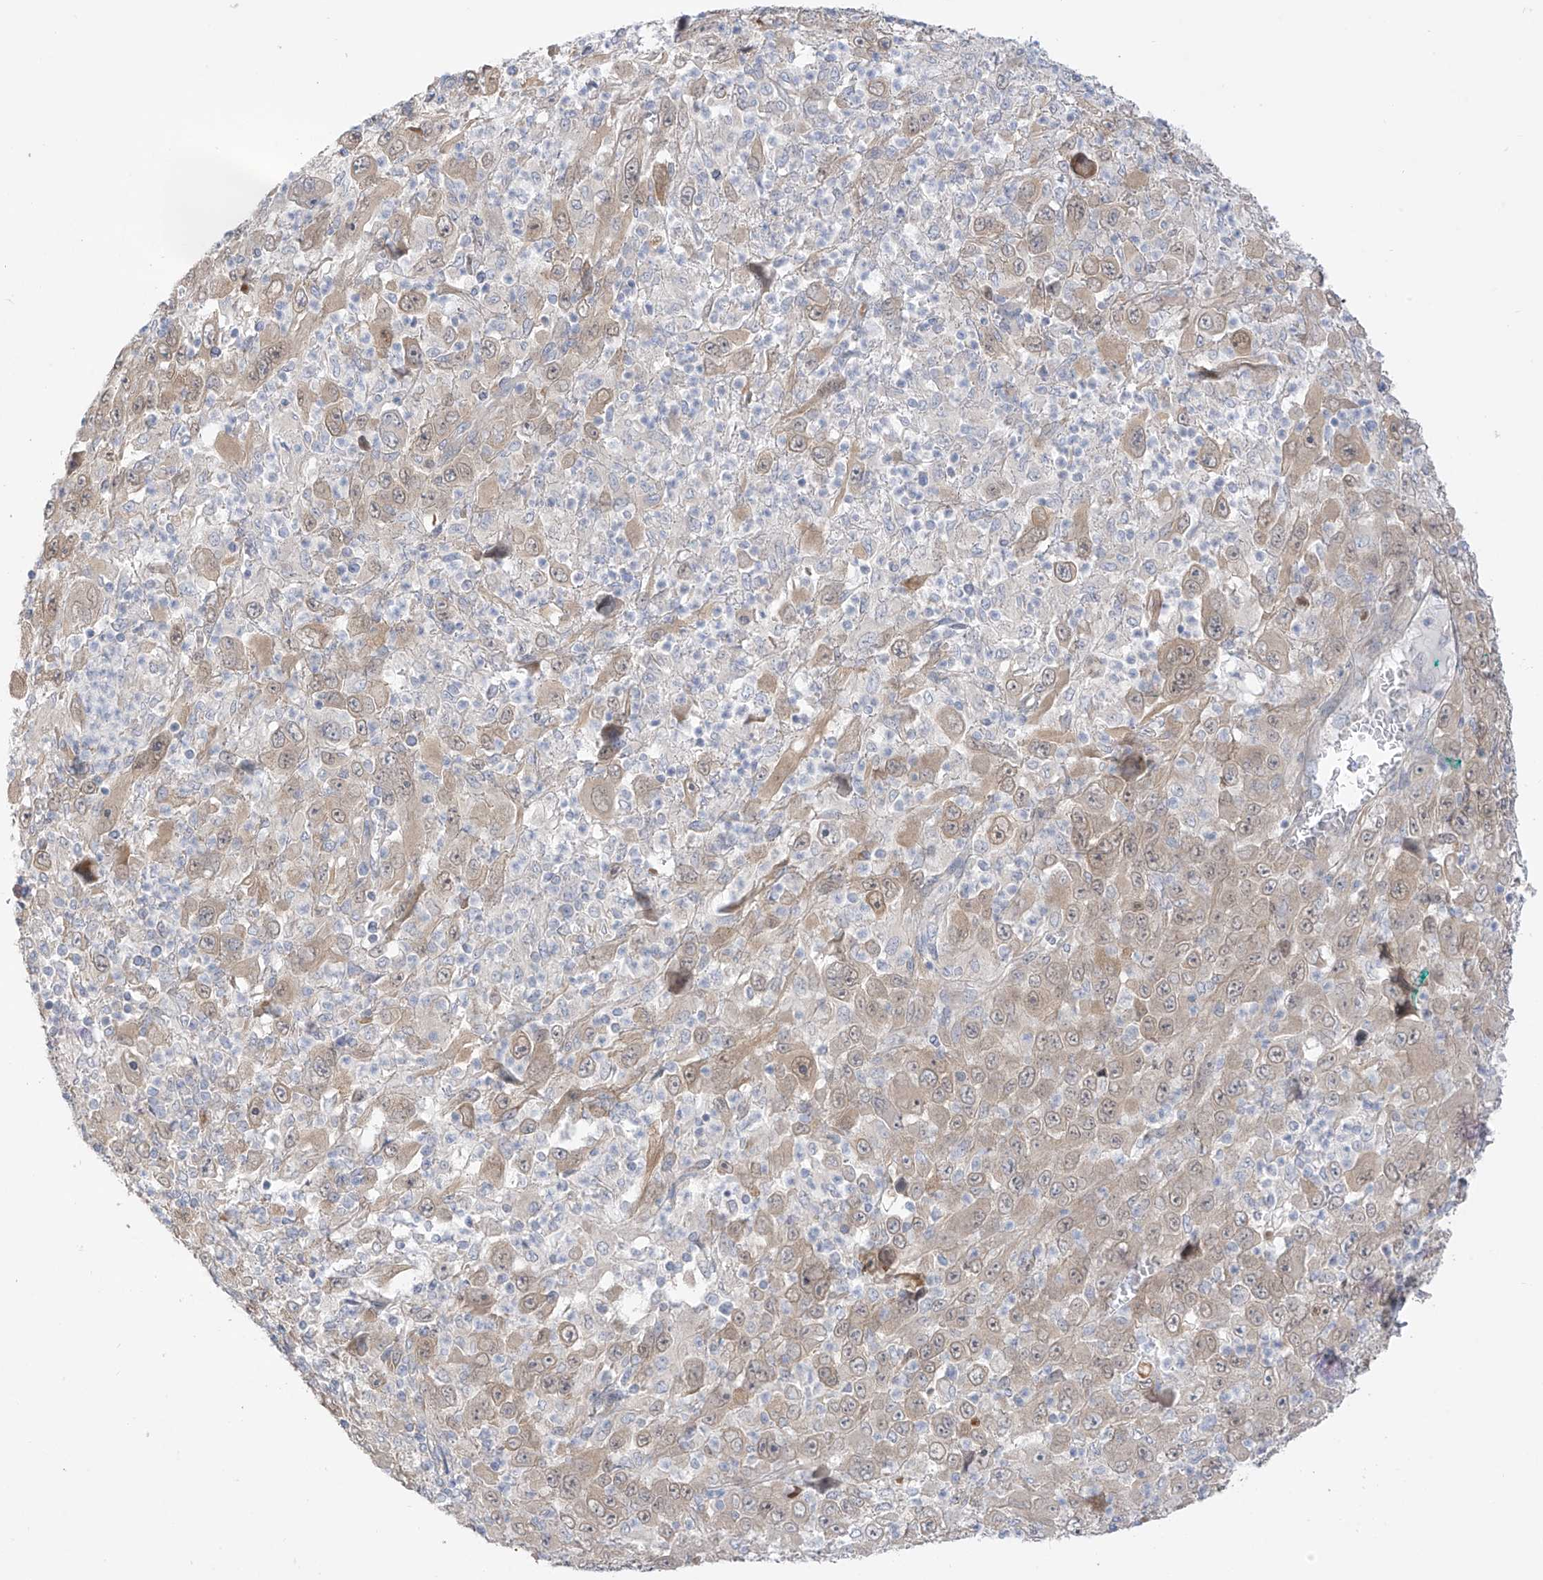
{"staining": {"intensity": "moderate", "quantity": ">75%", "location": "cytoplasmic/membranous"}, "tissue": "melanoma", "cell_type": "Tumor cells", "image_type": "cancer", "snomed": [{"axis": "morphology", "description": "Malignant melanoma, Metastatic site"}, {"axis": "topography", "description": "Skin"}], "caption": "Melanoma tissue reveals moderate cytoplasmic/membranous positivity in approximately >75% of tumor cells", "gene": "EIPR1", "patient": {"sex": "female", "age": 56}}